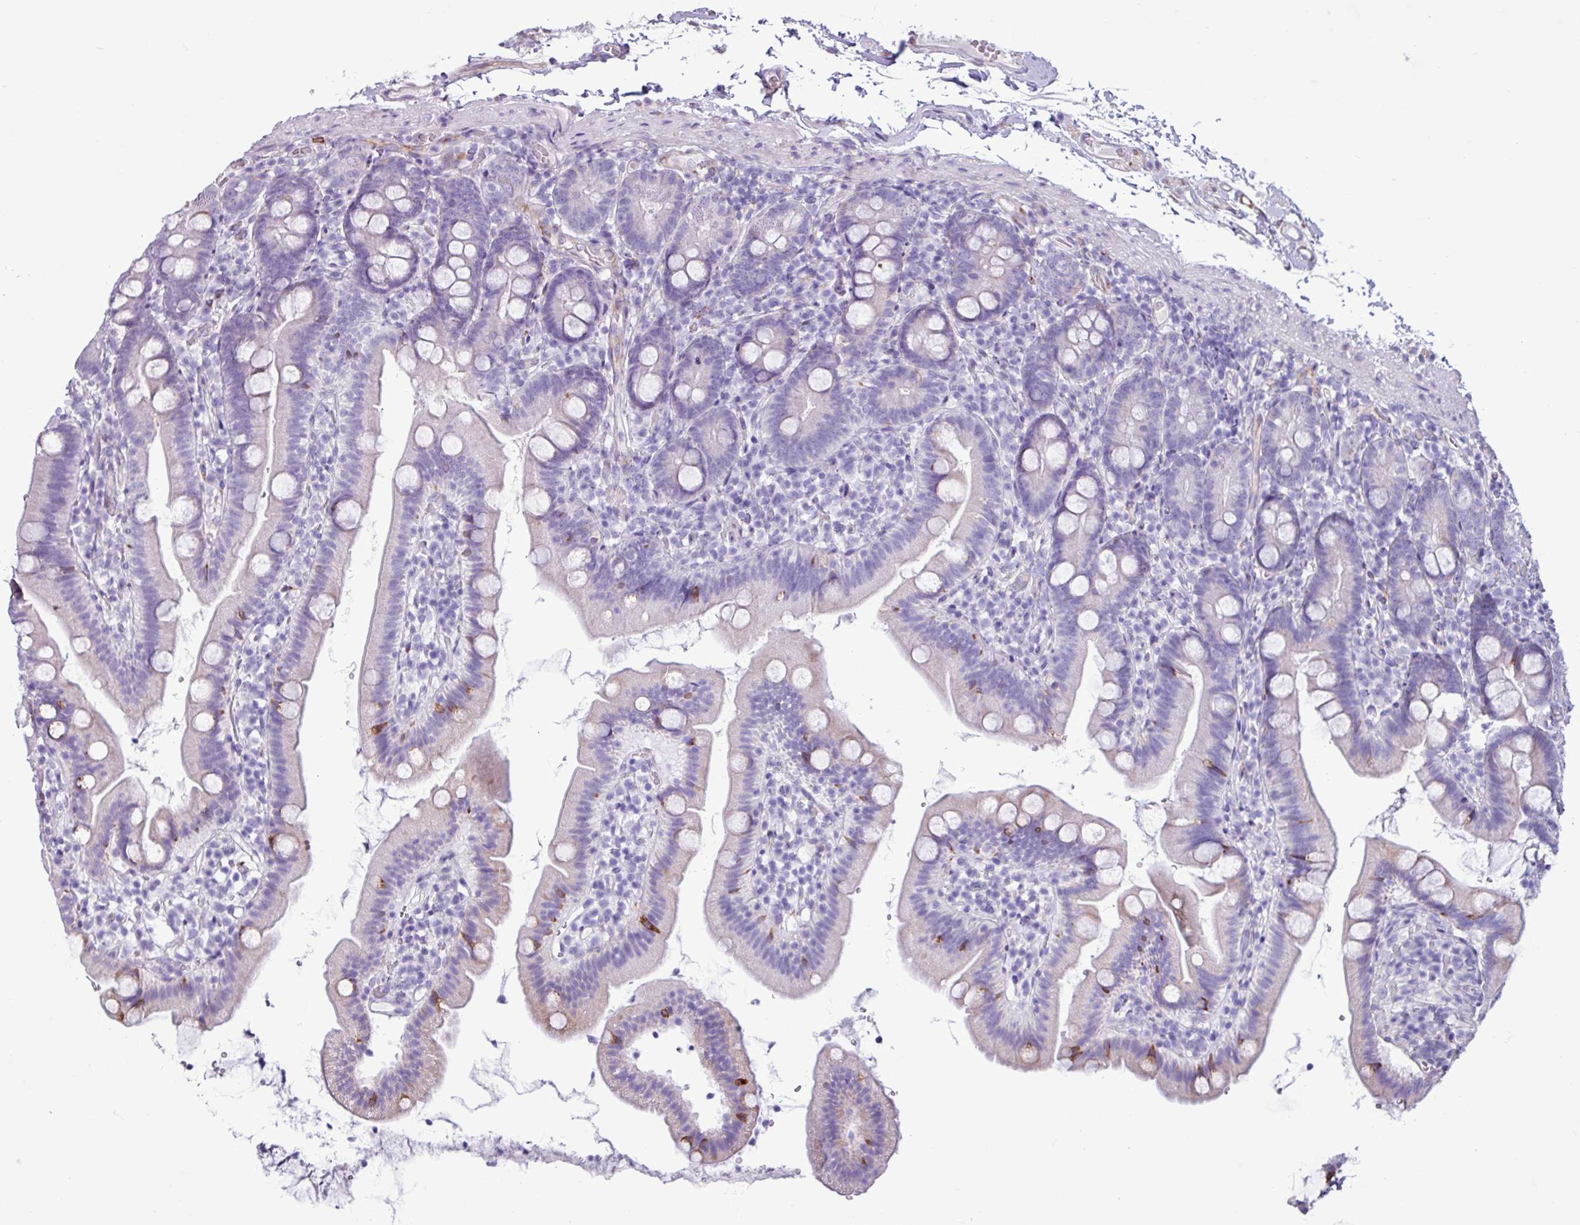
{"staining": {"intensity": "moderate", "quantity": "<25%", "location": "cytoplasmic/membranous"}, "tissue": "duodenum", "cell_type": "Glandular cells", "image_type": "normal", "snomed": [{"axis": "morphology", "description": "Normal tissue, NOS"}, {"axis": "topography", "description": "Duodenum"}], "caption": "Protein staining of benign duodenum demonstrates moderate cytoplasmic/membranous expression in approximately <25% of glandular cells. Using DAB (brown) and hematoxylin (blue) stains, captured at high magnification using brightfield microscopy.", "gene": "PPP1R35", "patient": {"sex": "female", "age": 67}}